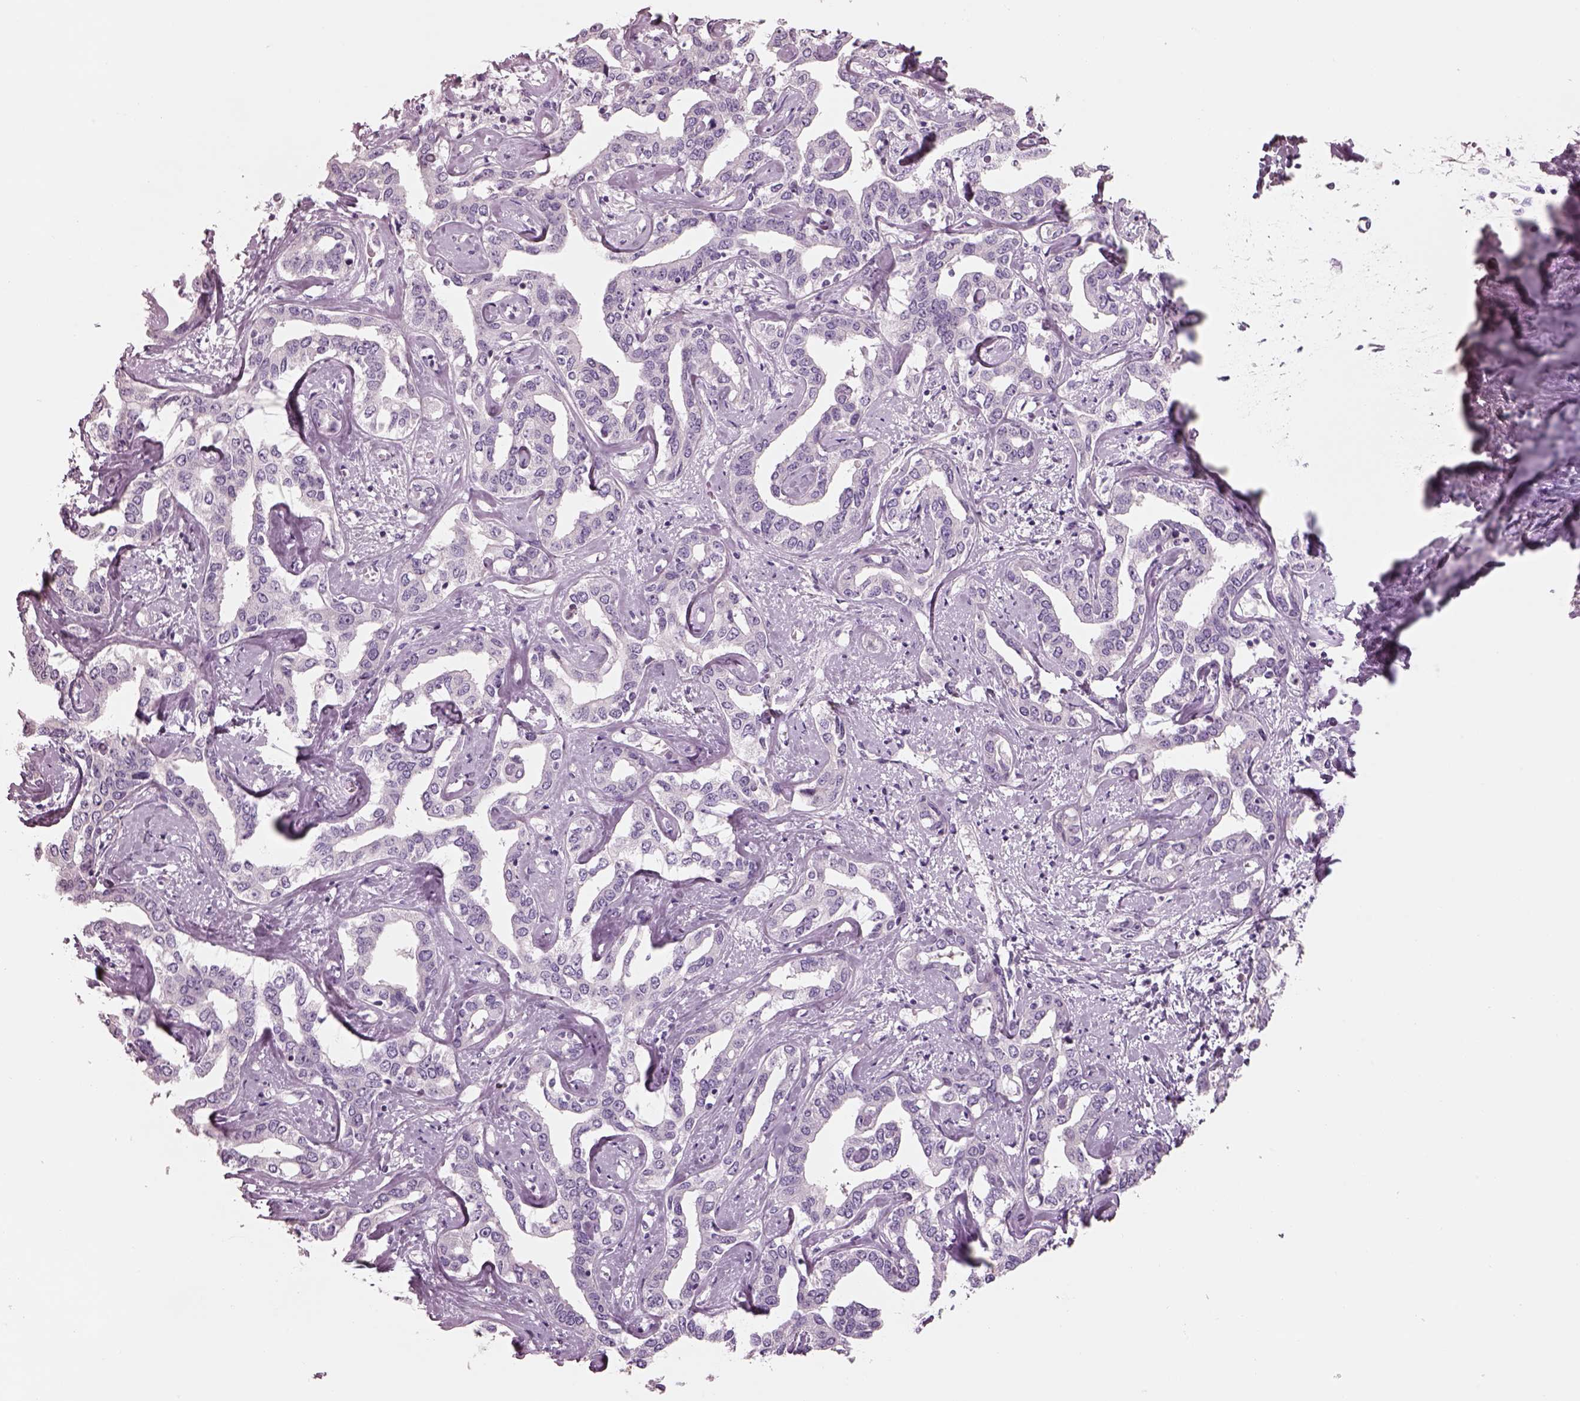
{"staining": {"intensity": "negative", "quantity": "none", "location": "none"}, "tissue": "liver cancer", "cell_type": "Tumor cells", "image_type": "cancer", "snomed": [{"axis": "morphology", "description": "Cholangiocarcinoma"}, {"axis": "topography", "description": "Liver"}], "caption": "Micrograph shows no significant protein staining in tumor cells of liver cholangiocarcinoma.", "gene": "SLC27A2", "patient": {"sex": "male", "age": 59}}